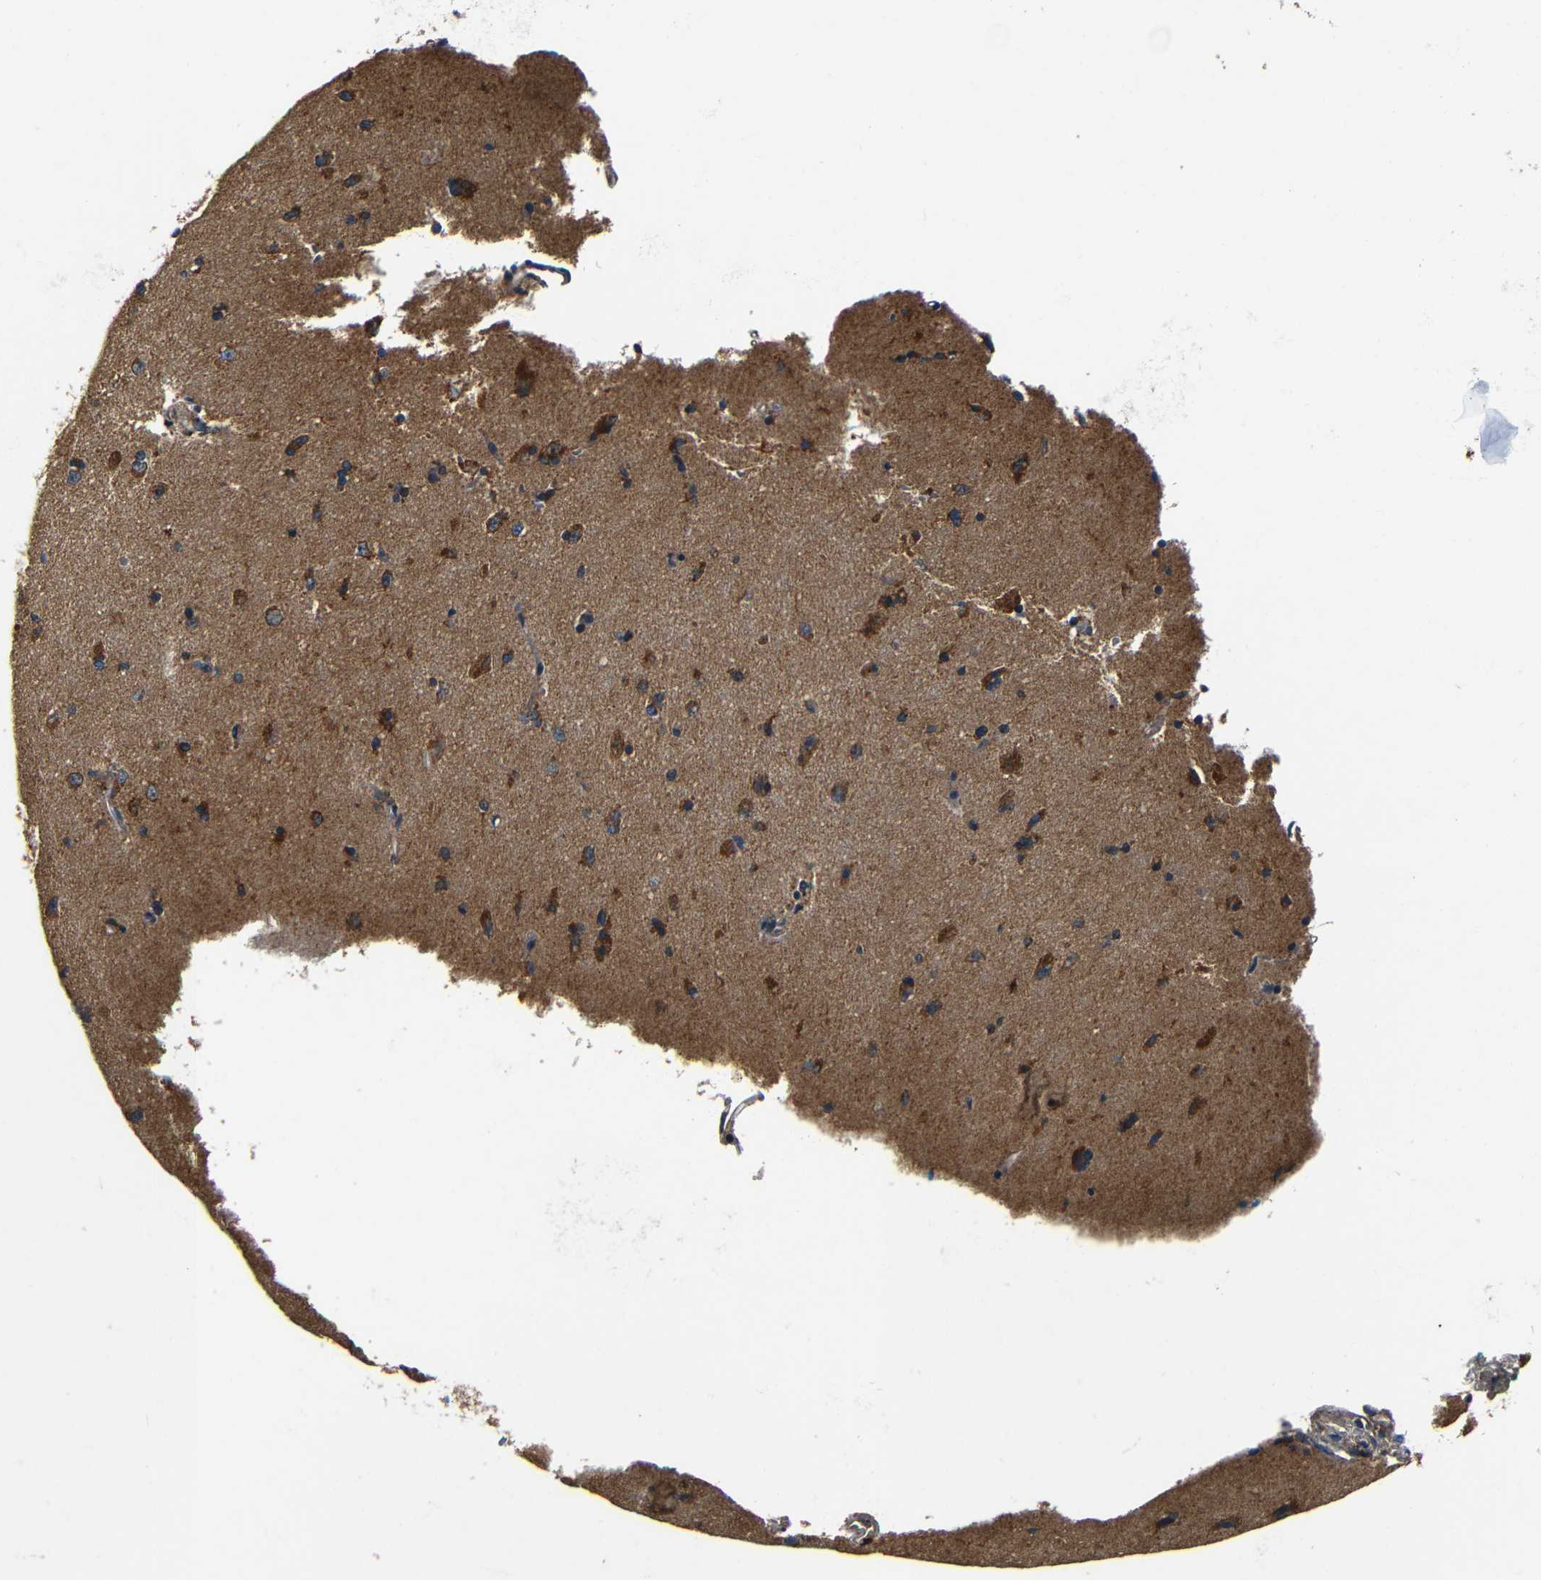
{"staining": {"intensity": "weak", "quantity": ">75%", "location": "cytoplasmic/membranous"}, "tissue": "cerebral cortex", "cell_type": "Endothelial cells", "image_type": "normal", "snomed": [{"axis": "morphology", "description": "Normal tissue, NOS"}, {"axis": "topography", "description": "Cerebral cortex"}], "caption": "Immunohistochemistry image of normal cerebral cortex: cerebral cortex stained using immunohistochemistry displays low levels of weak protein expression localized specifically in the cytoplasmic/membranous of endothelial cells, appearing as a cytoplasmic/membranous brown color.", "gene": "MTX1", "patient": {"sex": "male", "age": 62}}